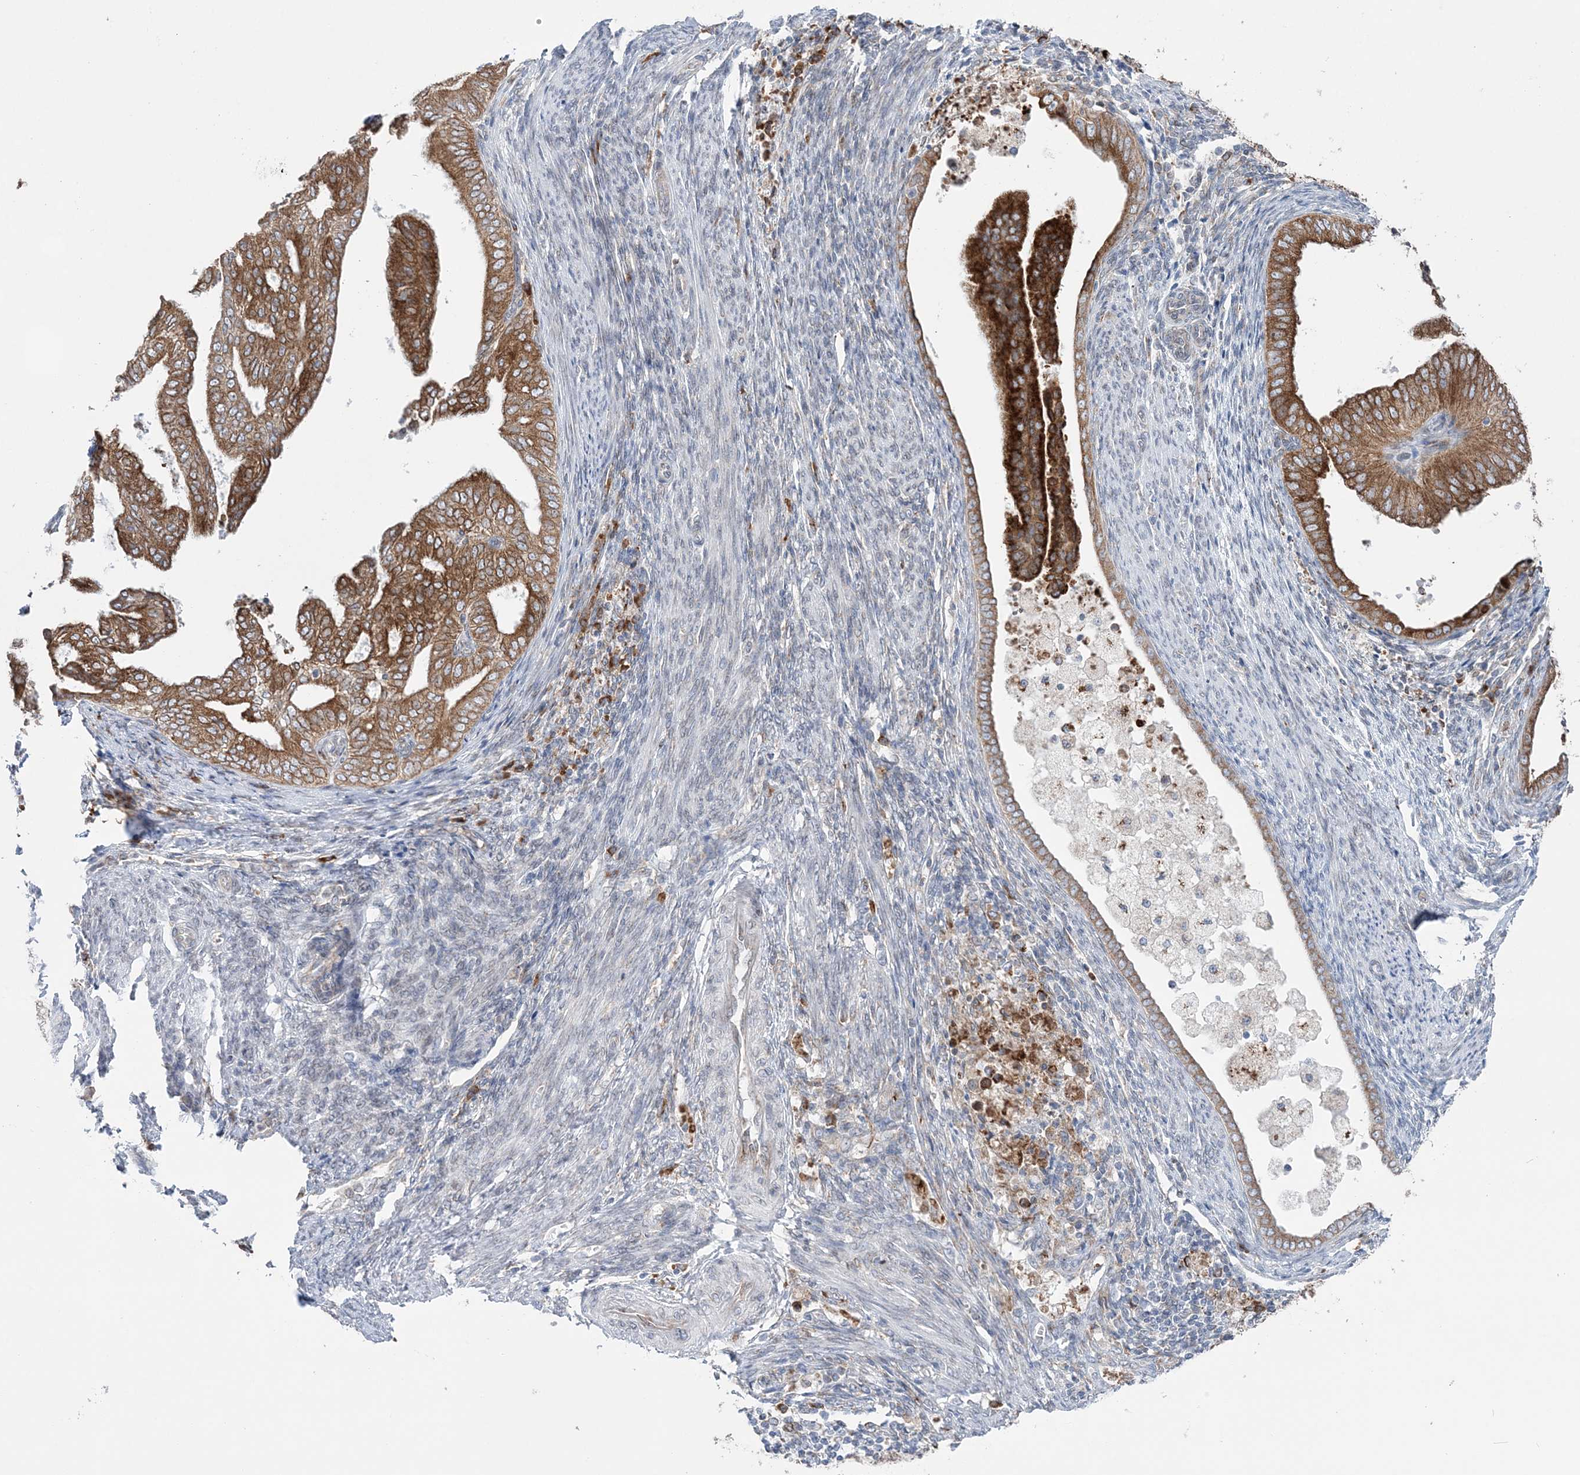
{"staining": {"intensity": "strong", "quantity": ">75%", "location": "cytoplasmic/membranous"}, "tissue": "endometrial cancer", "cell_type": "Tumor cells", "image_type": "cancer", "snomed": [{"axis": "morphology", "description": "Adenocarcinoma, NOS"}, {"axis": "topography", "description": "Endometrium"}], "caption": "Protein analysis of adenocarcinoma (endometrial) tissue shows strong cytoplasmic/membranous staining in about >75% of tumor cells. (brown staining indicates protein expression, while blue staining denotes nuclei).", "gene": "TMED10", "patient": {"sex": "female", "age": 58}}